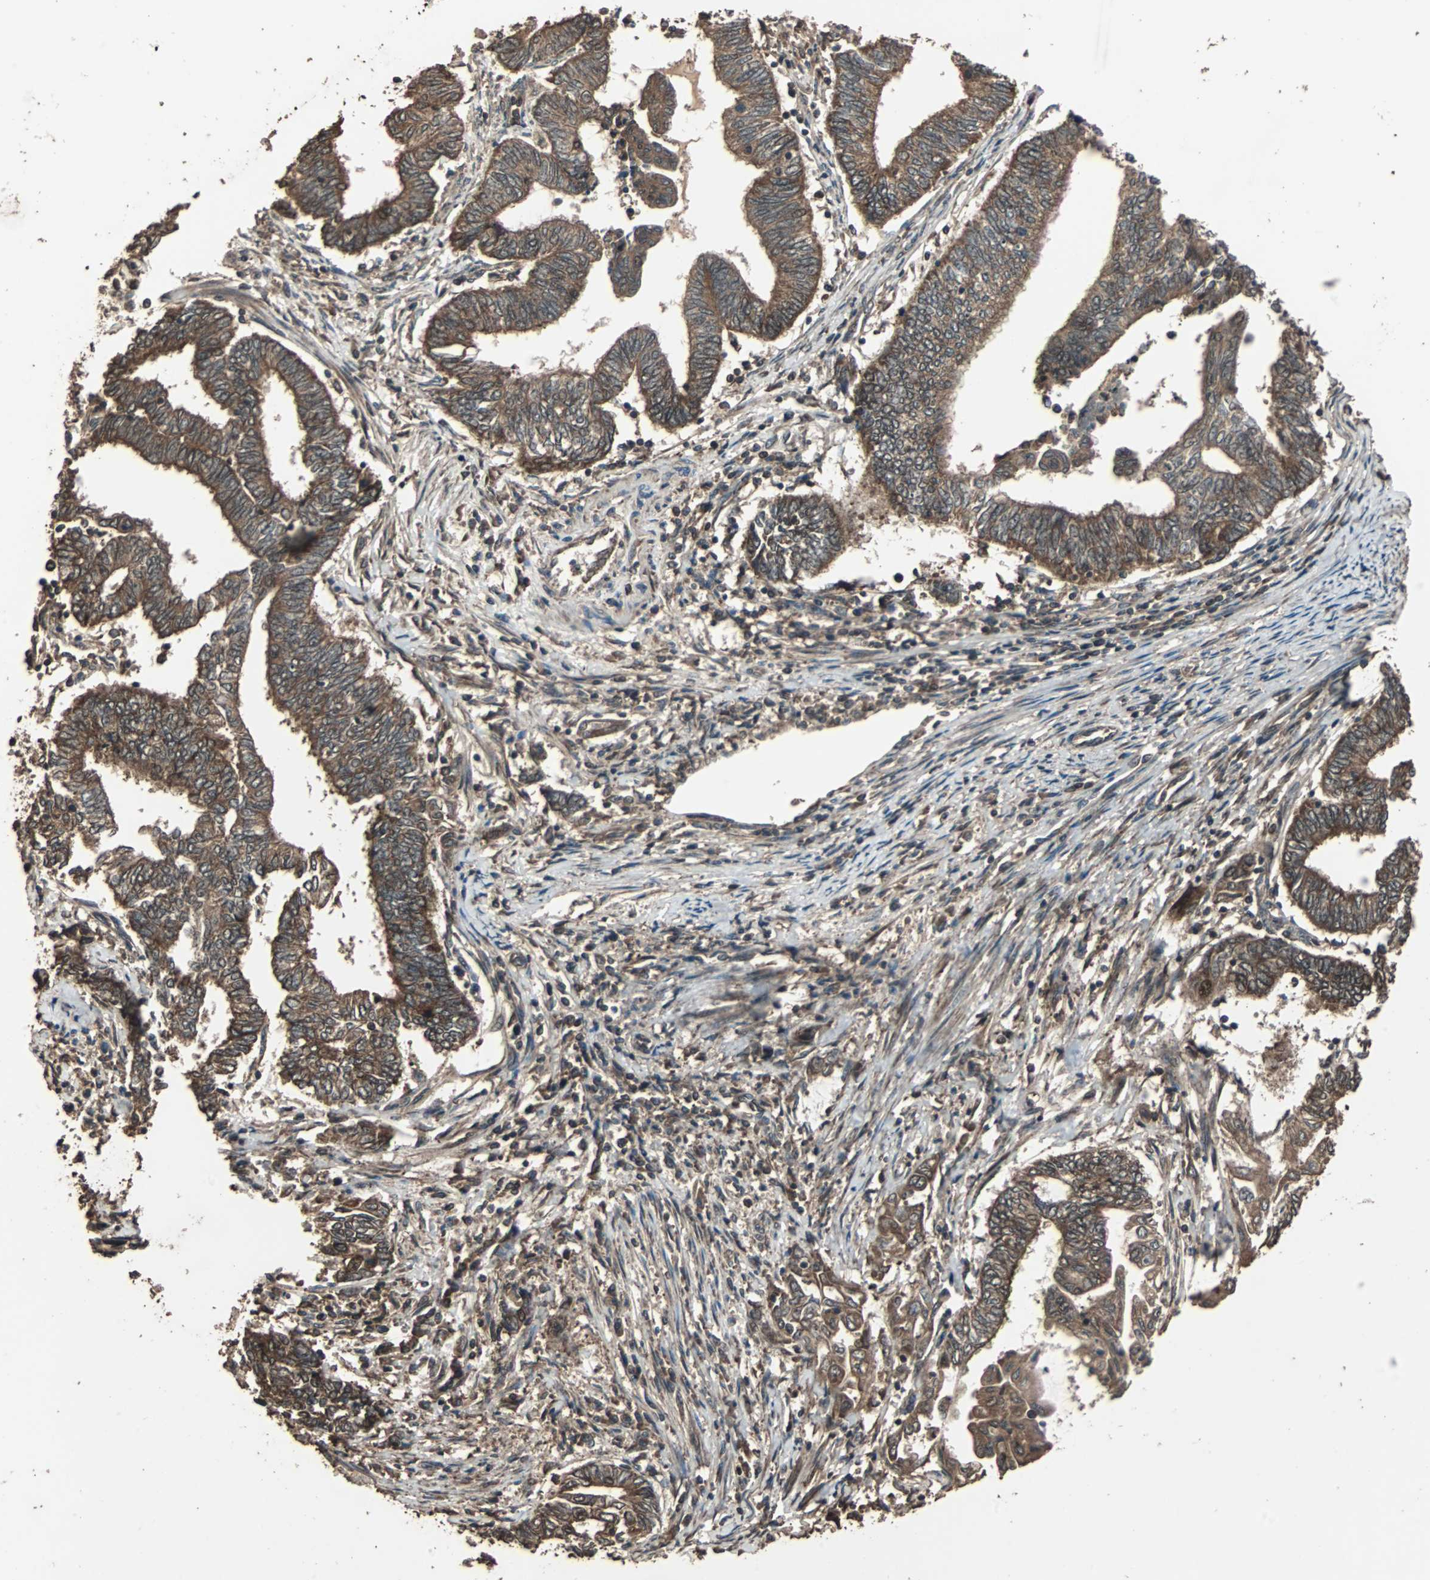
{"staining": {"intensity": "strong", "quantity": ">75%", "location": "cytoplasmic/membranous"}, "tissue": "endometrial cancer", "cell_type": "Tumor cells", "image_type": "cancer", "snomed": [{"axis": "morphology", "description": "Adenocarcinoma, NOS"}, {"axis": "topography", "description": "Uterus"}, {"axis": "topography", "description": "Endometrium"}], "caption": "Protein analysis of endometrial adenocarcinoma tissue demonstrates strong cytoplasmic/membranous staining in about >75% of tumor cells.", "gene": "LAMTOR5", "patient": {"sex": "female", "age": 70}}